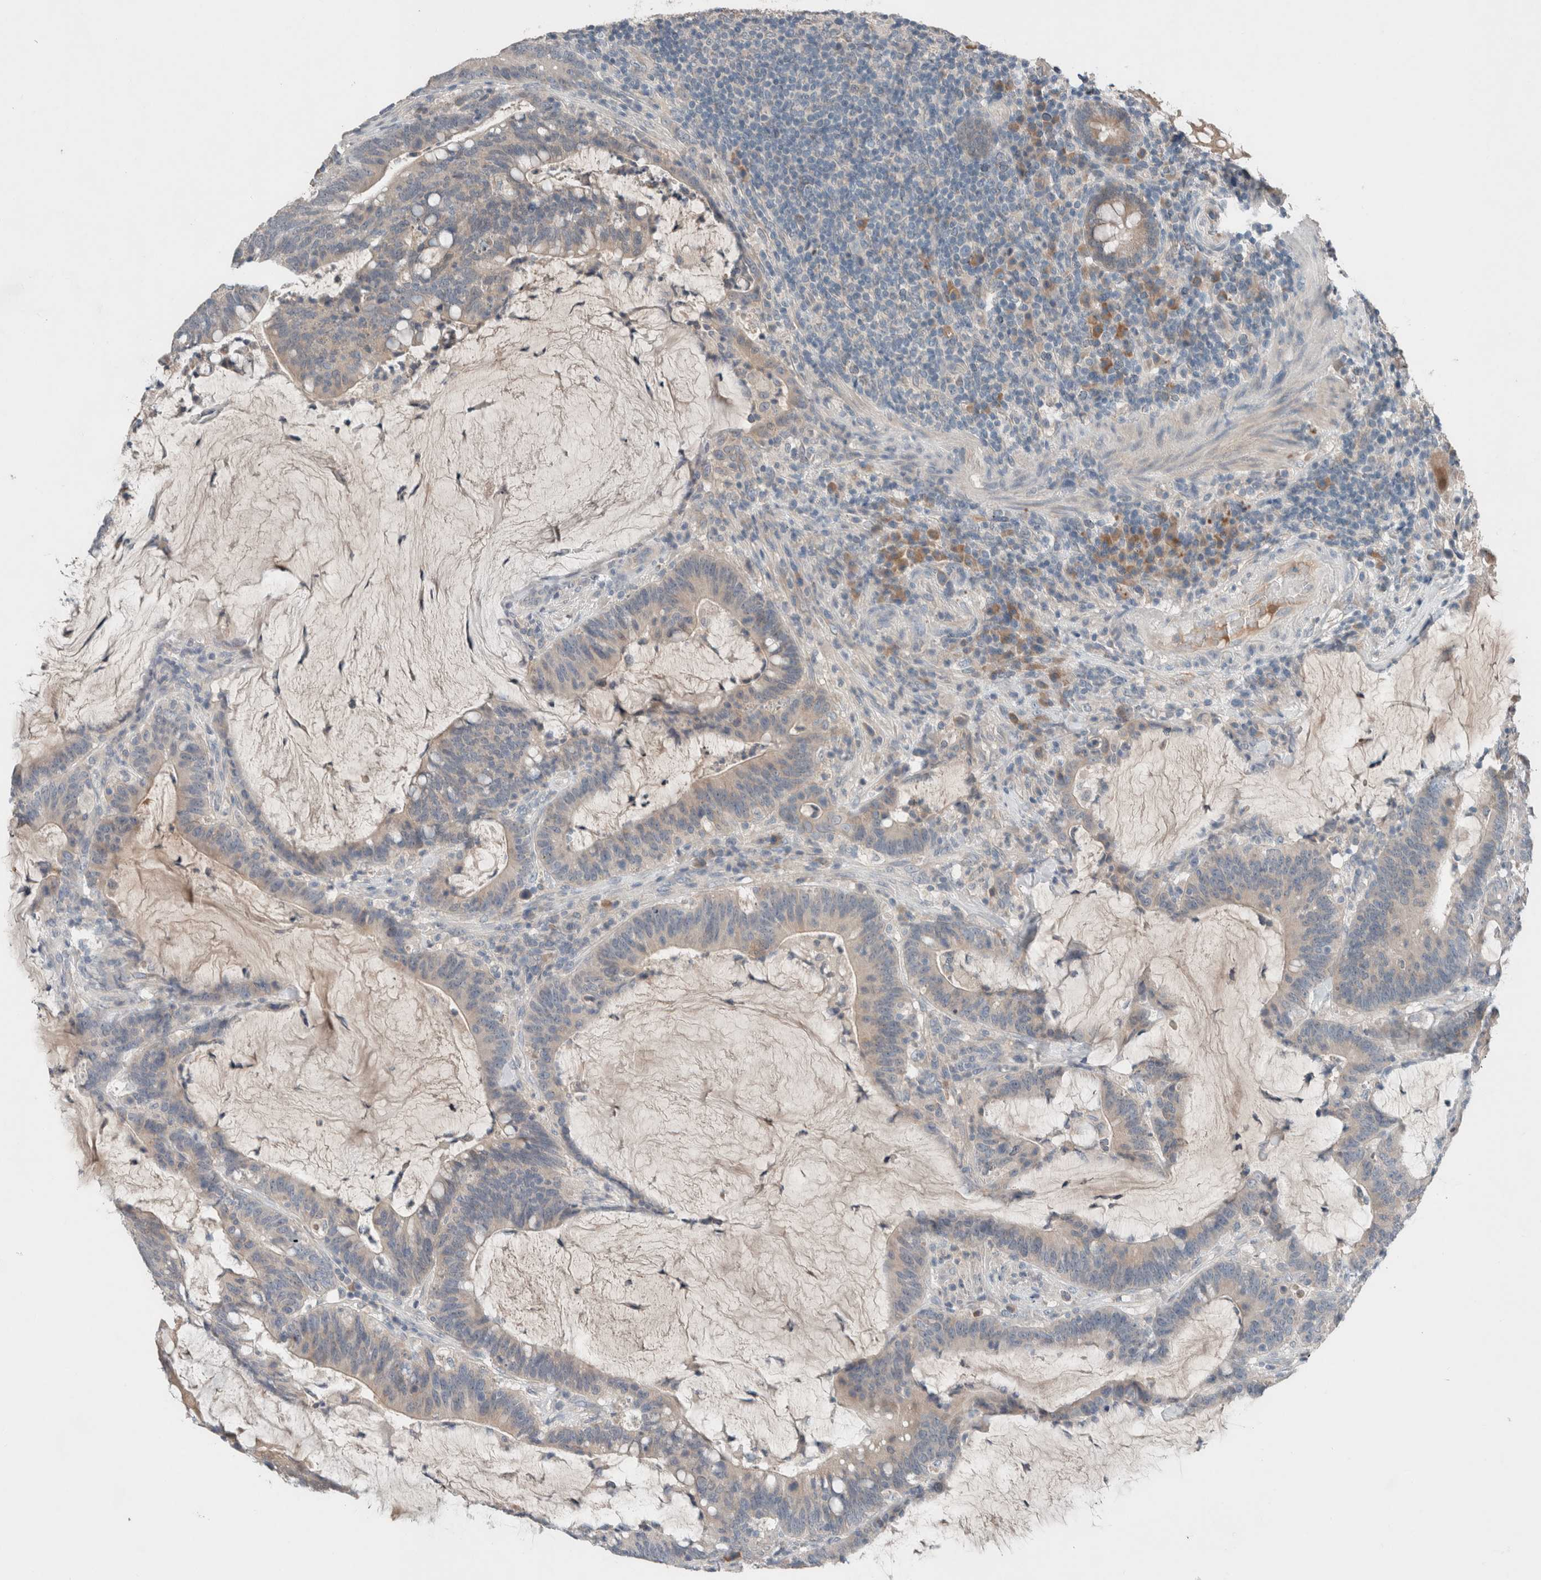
{"staining": {"intensity": "weak", "quantity": "<25%", "location": "cytoplasmic/membranous"}, "tissue": "colorectal cancer", "cell_type": "Tumor cells", "image_type": "cancer", "snomed": [{"axis": "morphology", "description": "Adenocarcinoma, NOS"}, {"axis": "topography", "description": "Colon"}], "caption": "There is no significant staining in tumor cells of colorectal adenocarcinoma.", "gene": "UGCG", "patient": {"sex": "female", "age": 66}}